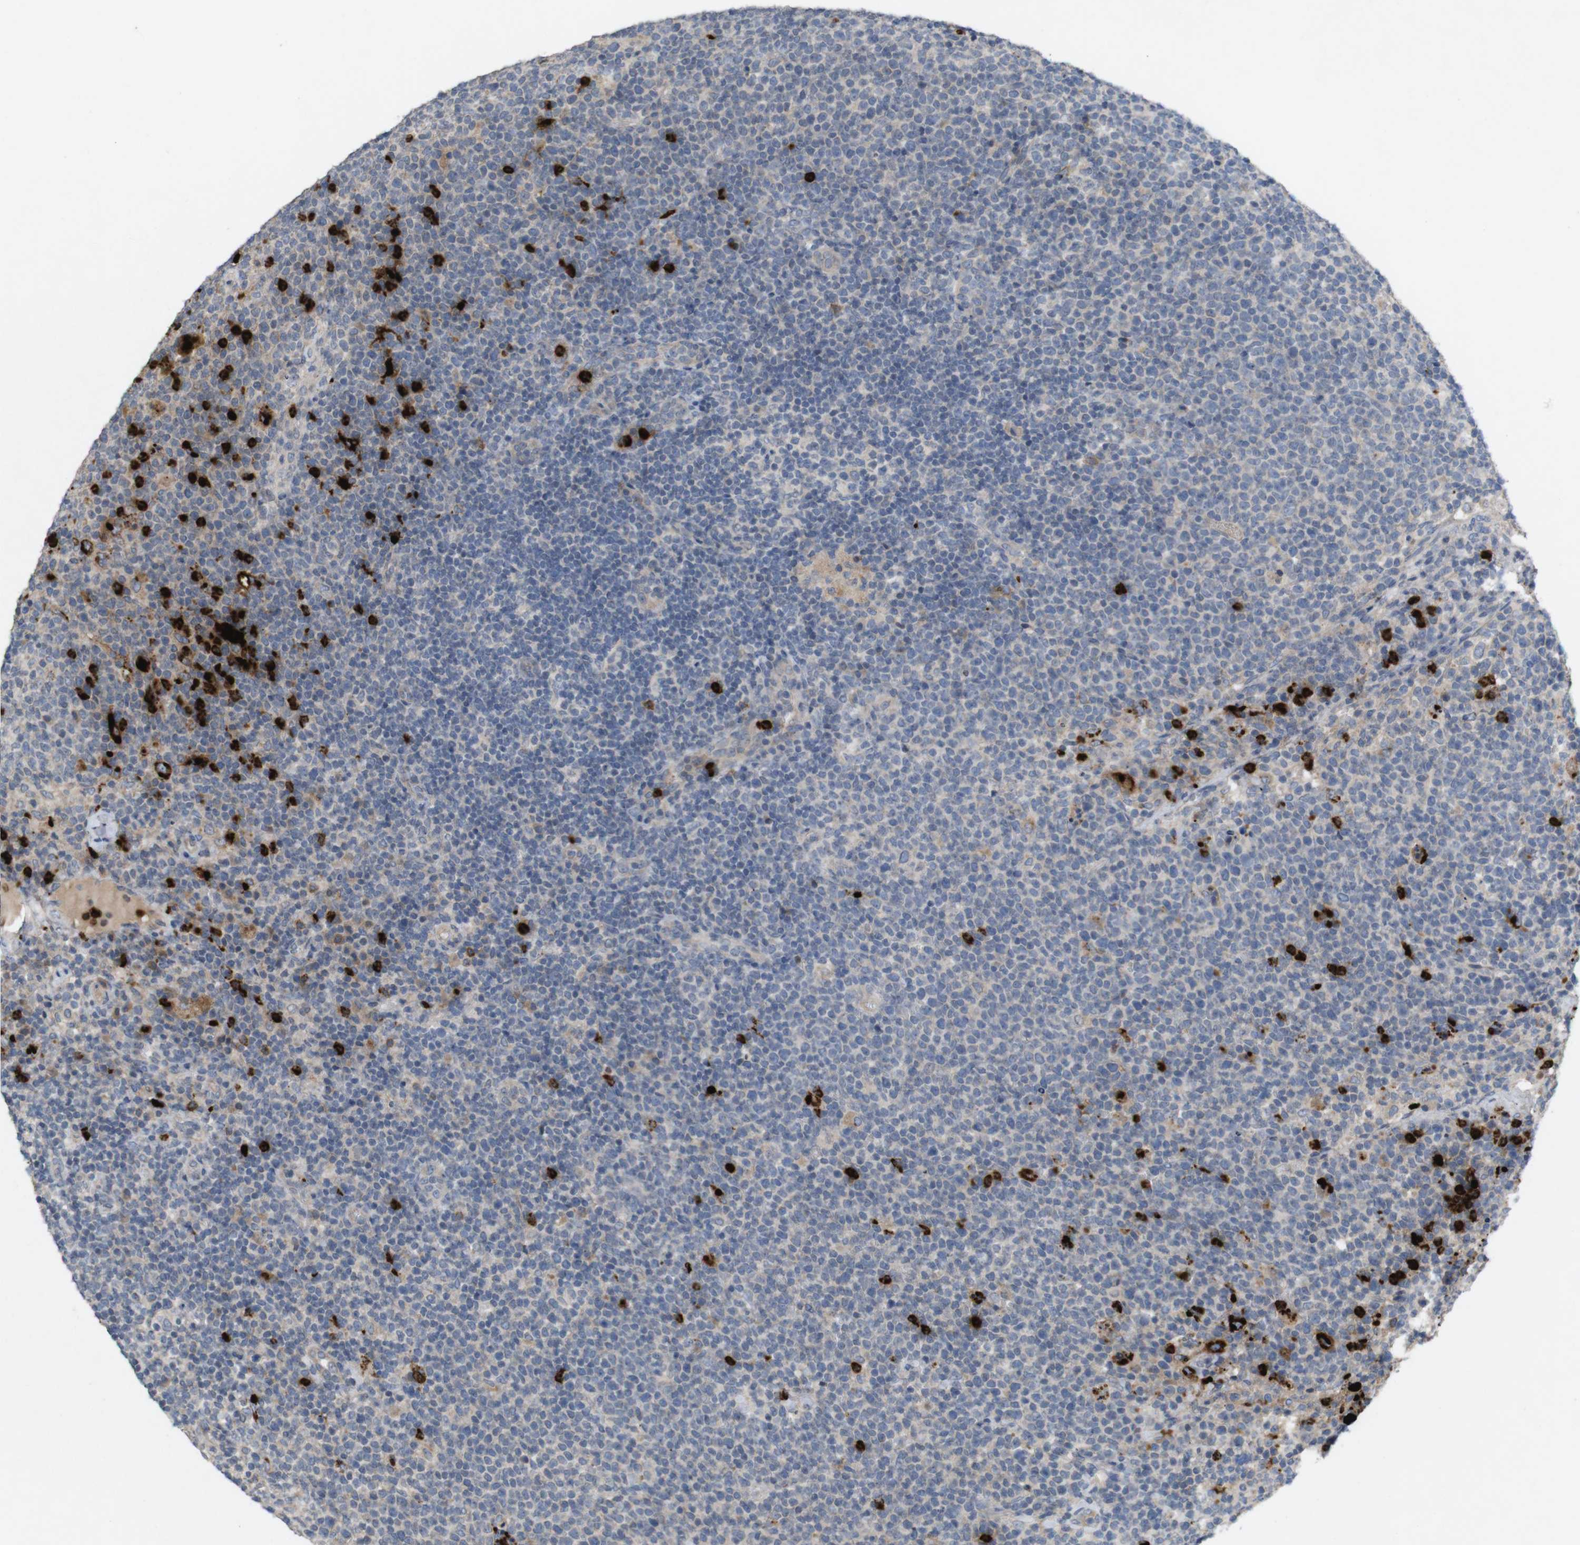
{"staining": {"intensity": "negative", "quantity": "none", "location": "none"}, "tissue": "lymphoma", "cell_type": "Tumor cells", "image_type": "cancer", "snomed": [{"axis": "morphology", "description": "Malignant lymphoma, non-Hodgkin's type, High grade"}, {"axis": "topography", "description": "Lymph node"}], "caption": "Human high-grade malignant lymphoma, non-Hodgkin's type stained for a protein using IHC shows no positivity in tumor cells.", "gene": "TSPAN14", "patient": {"sex": "male", "age": 61}}